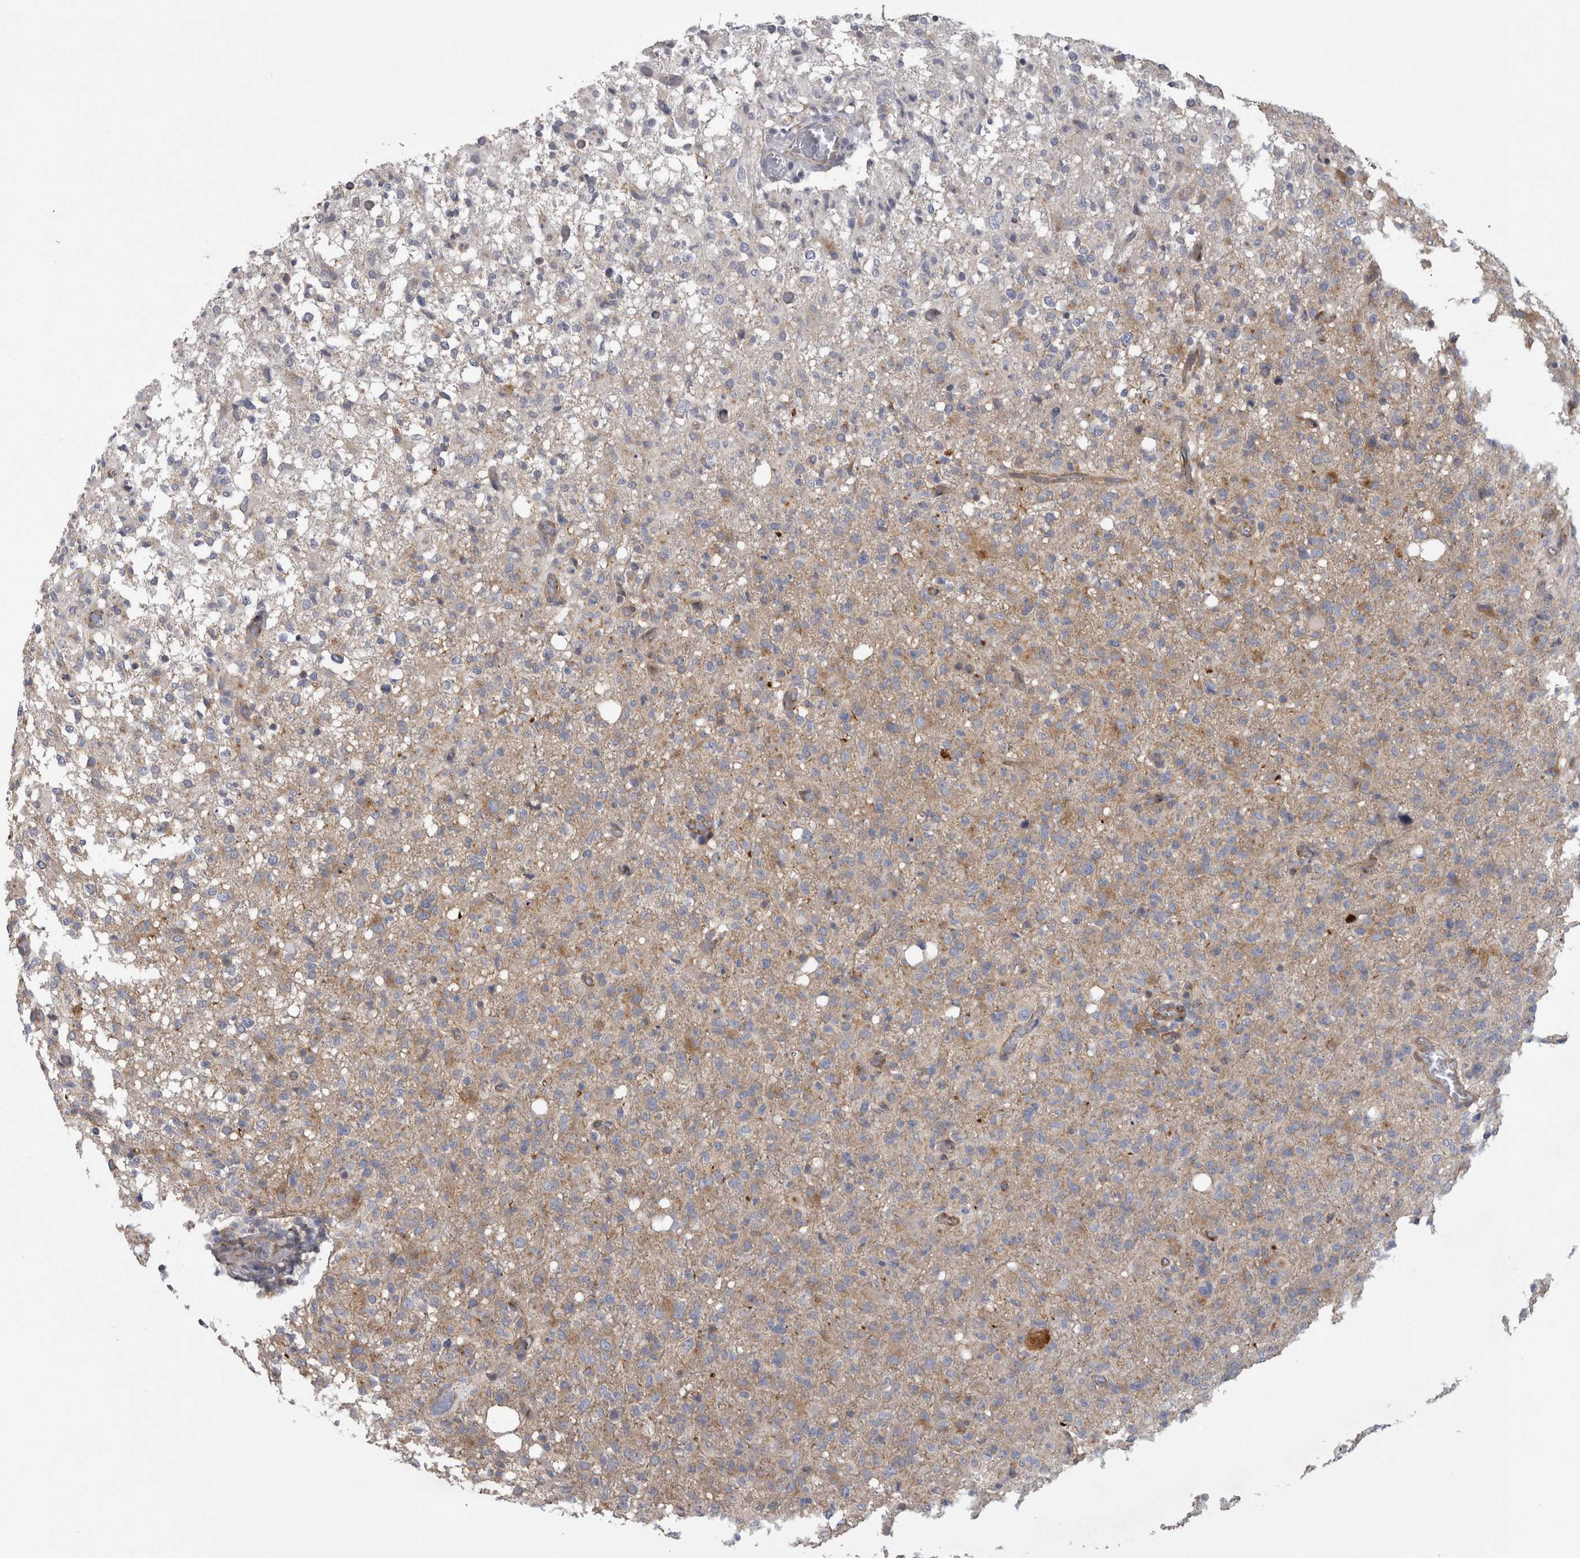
{"staining": {"intensity": "weak", "quantity": "25%-75%", "location": "cytoplasmic/membranous"}, "tissue": "glioma", "cell_type": "Tumor cells", "image_type": "cancer", "snomed": [{"axis": "morphology", "description": "Glioma, malignant, High grade"}, {"axis": "topography", "description": "Brain"}], "caption": "IHC (DAB) staining of malignant glioma (high-grade) demonstrates weak cytoplasmic/membranous protein expression in about 25%-75% of tumor cells. (DAB = brown stain, brightfield microscopy at high magnification).", "gene": "ATXN3", "patient": {"sex": "female", "age": 57}}